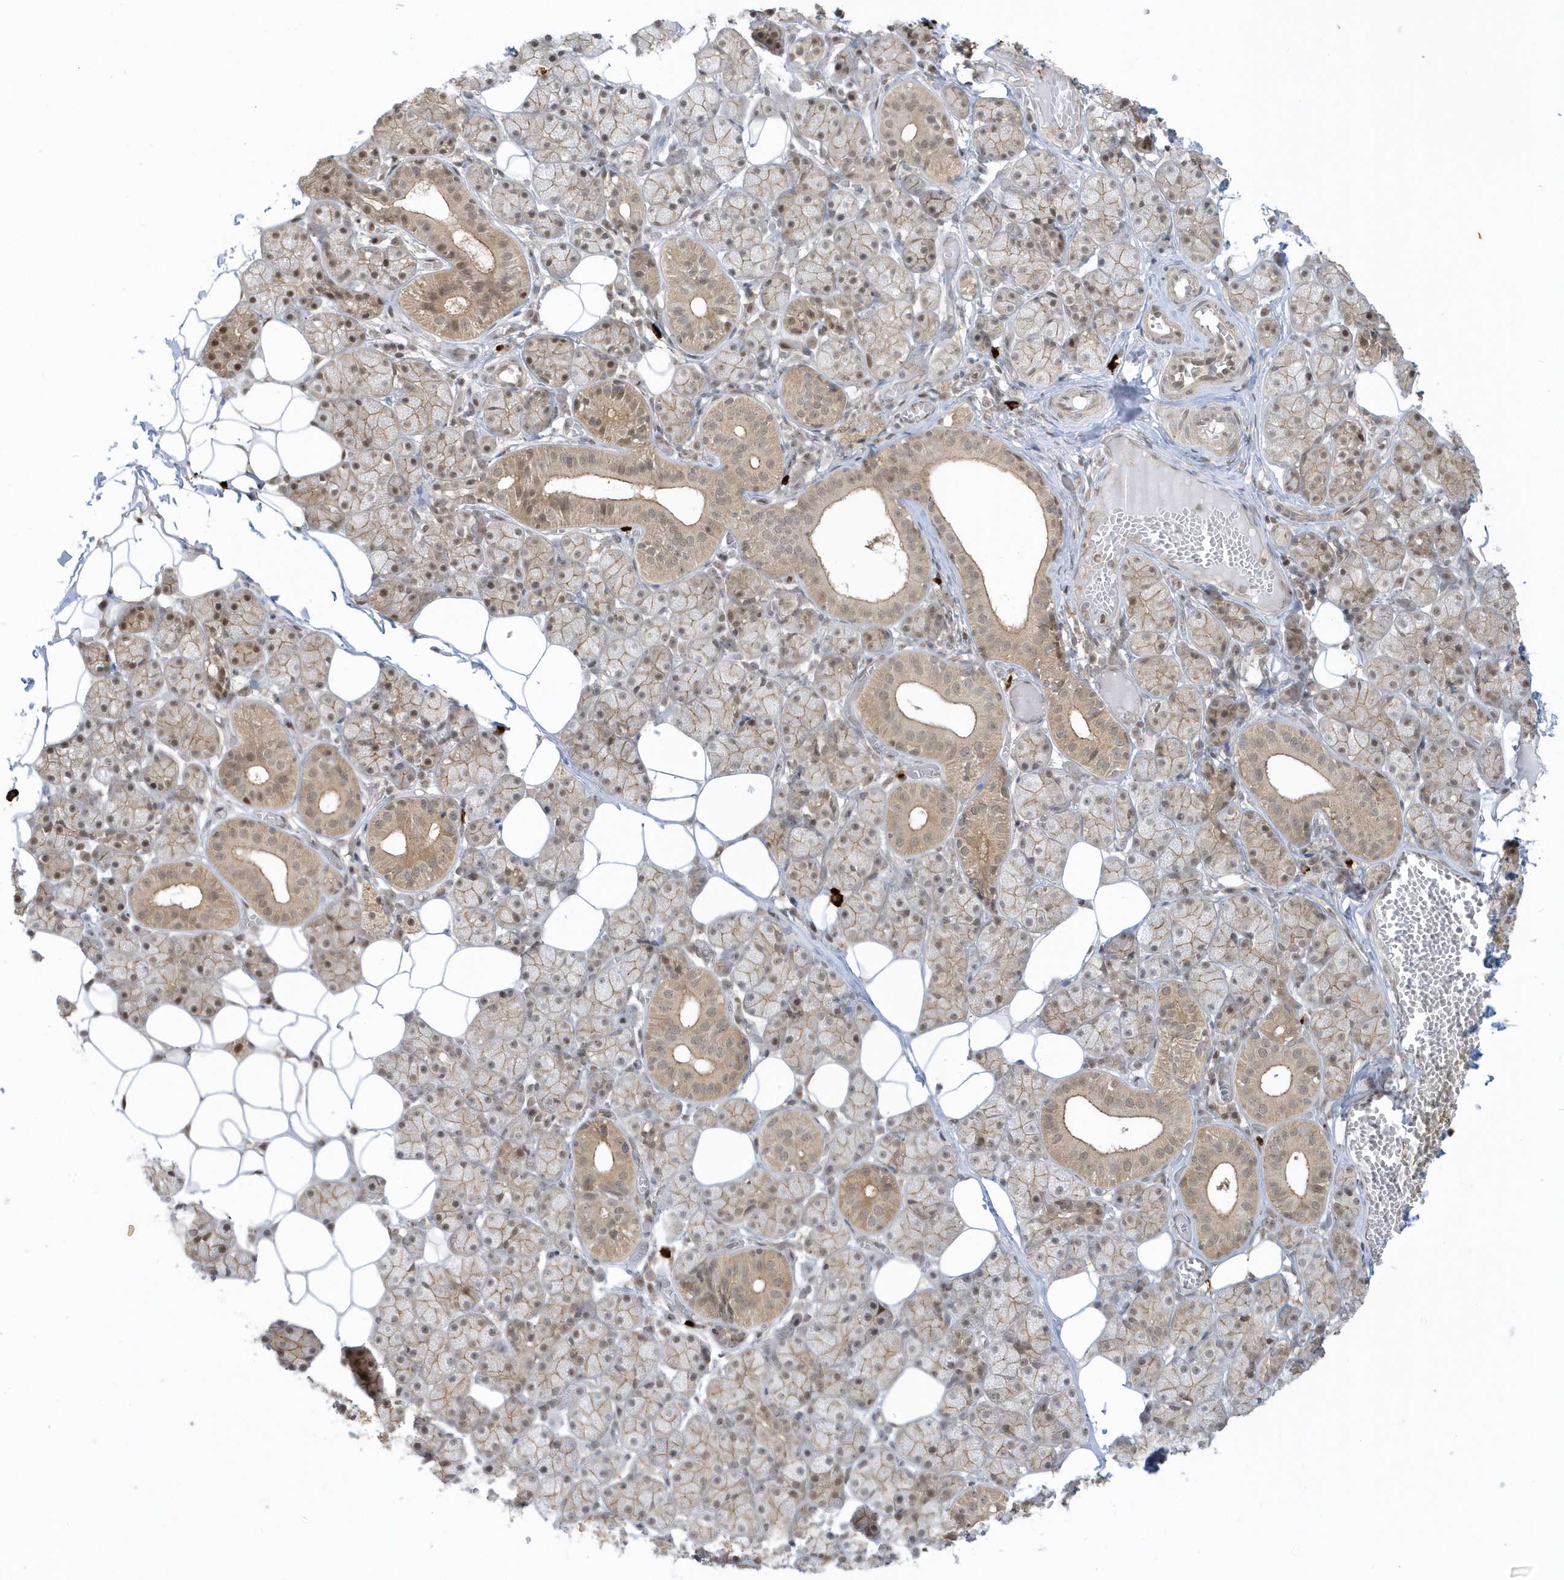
{"staining": {"intensity": "moderate", "quantity": ">75%", "location": "cytoplasmic/membranous,nuclear"}, "tissue": "salivary gland", "cell_type": "Glandular cells", "image_type": "normal", "snomed": [{"axis": "morphology", "description": "Normal tissue, NOS"}, {"axis": "topography", "description": "Salivary gland"}], "caption": "A brown stain highlights moderate cytoplasmic/membranous,nuclear expression of a protein in glandular cells of unremarkable salivary gland.", "gene": "PPP1R7", "patient": {"sex": "female", "age": 33}}